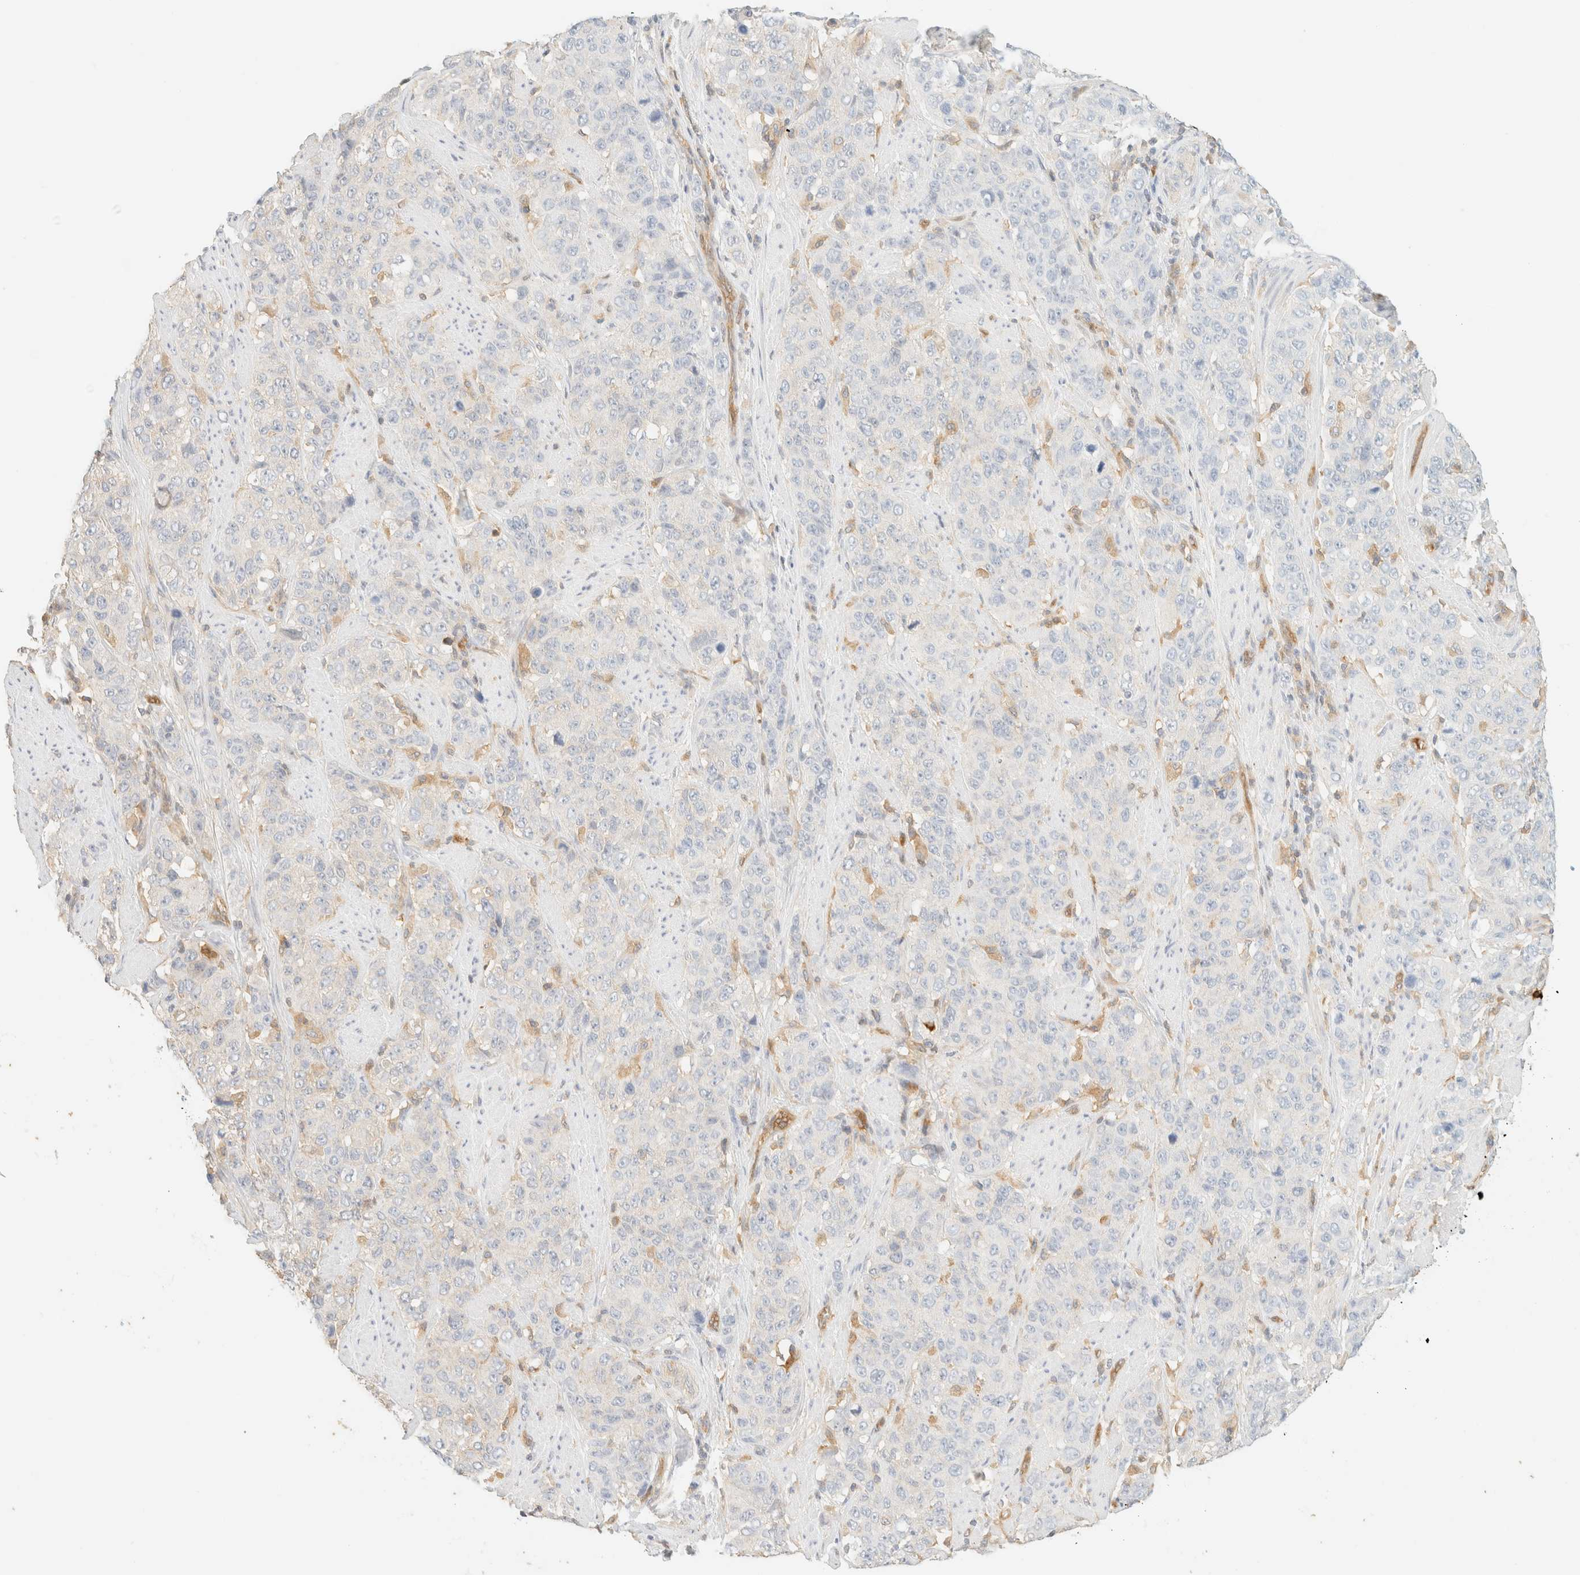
{"staining": {"intensity": "negative", "quantity": "none", "location": "none"}, "tissue": "stomach cancer", "cell_type": "Tumor cells", "image_type": "cancer", "snomed": [{"axis": "morphology", "description": "Adenocarcinoma, NOS"}, {"axis": "topography", "description": "Stomach"}], "caption": "Image shows no protein expression in tumor cells of stomach adenocarcinoma tissue. The staining was performed using DAB (3,3'-diaminobenzidine) to visualize the protein expression in brown, while the nuclei were stained in blue with hematoxylin (Magnification: 20x).", "gene": "FHOD1", "patient": {"sex": "male", "age": 48}}